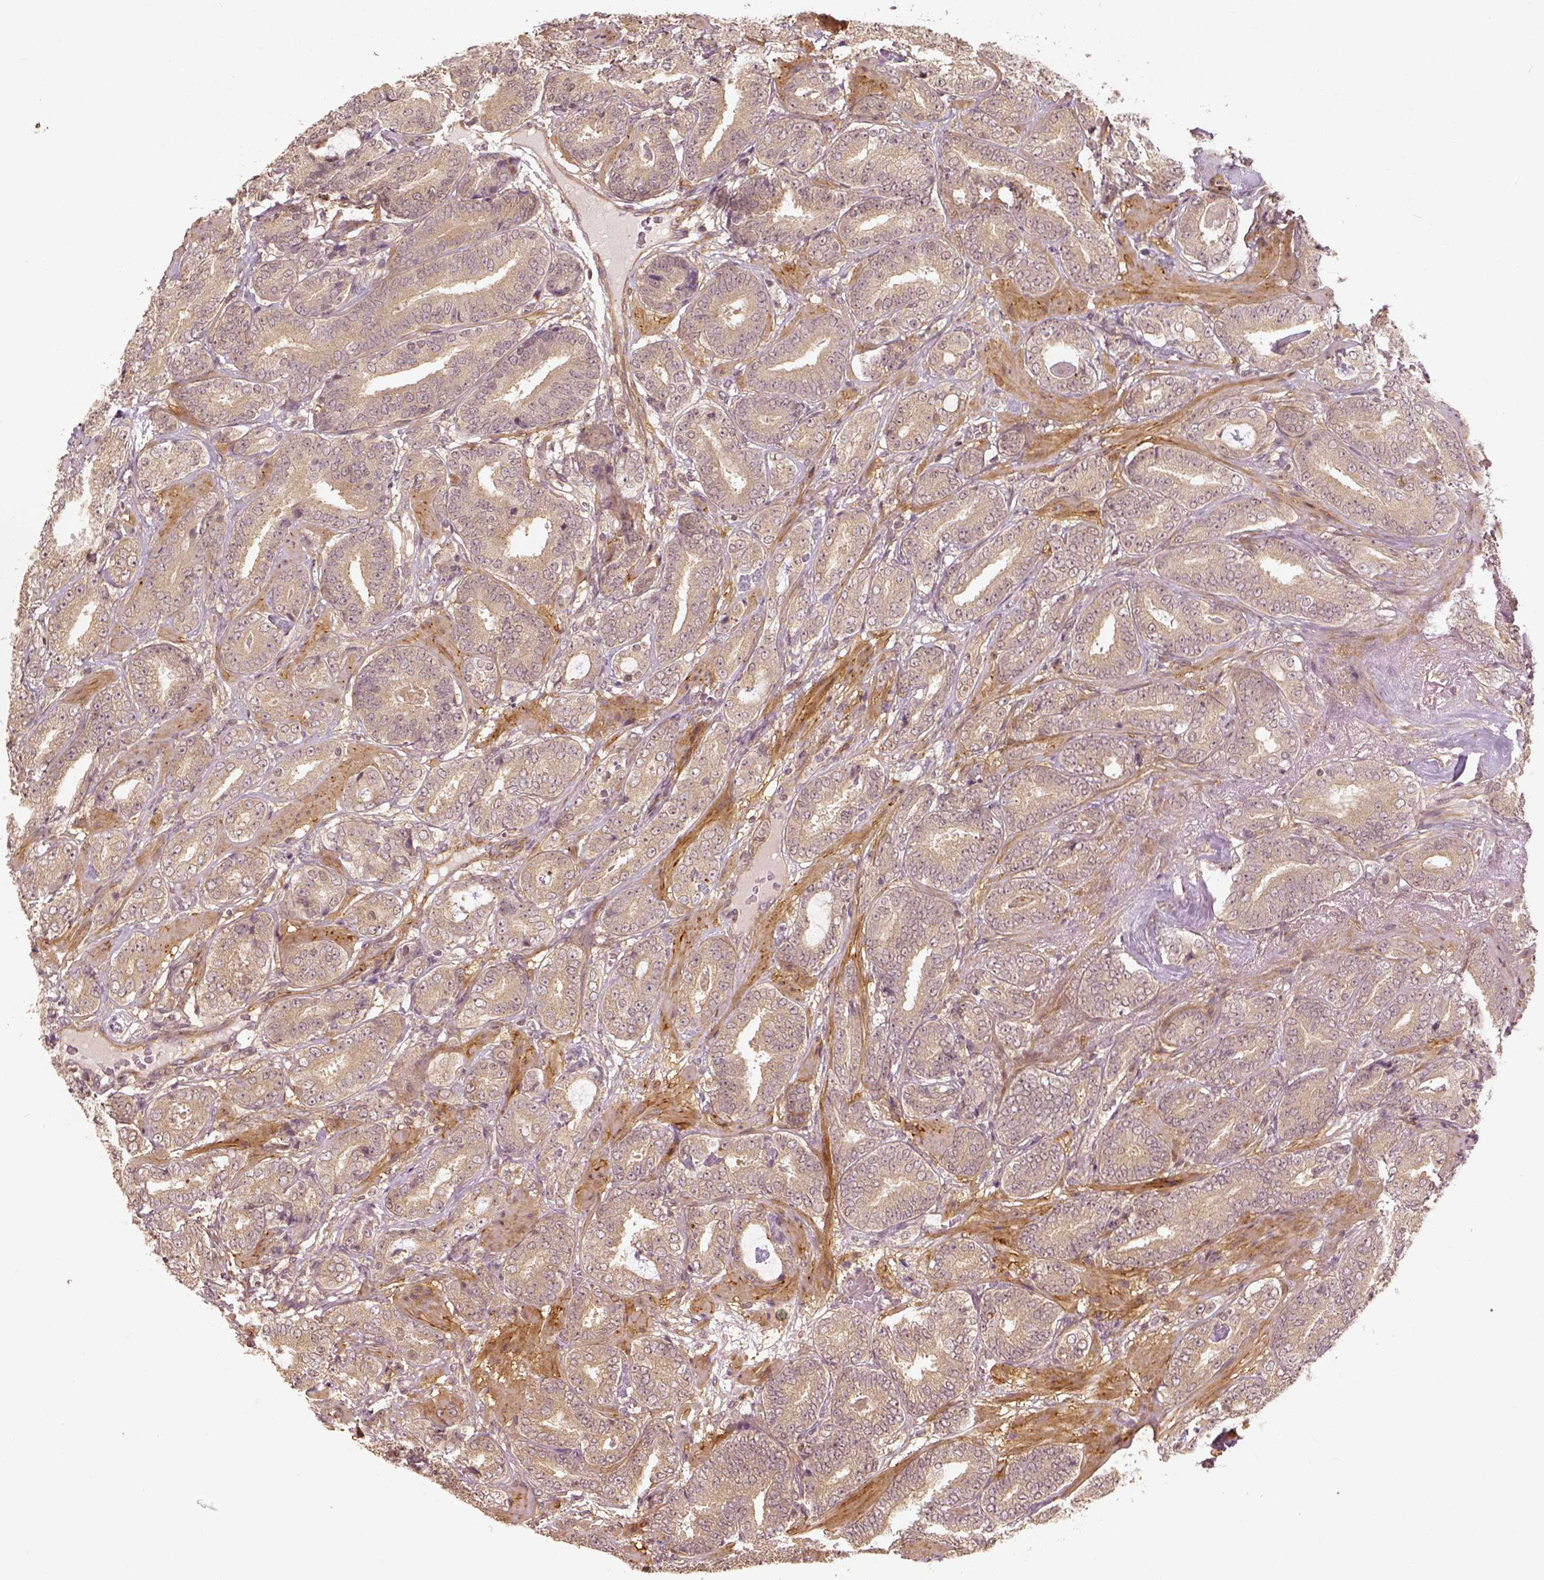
{"staining": {"intensity": "weak", "quantity": ">75%", "location": "cytoplasmic/membranous"}, "tissue": "prostate cancer", "cell_type": "Tumor cells", "image_type": "cancer", "snomed": [{"axis": "morphology", "description": "Adenocarcinoma, Low grade"}, {"axis": "topography", "description": "Prostate"}], "caption": "Prostate cancer tissue exhibits weak cytoplasmic/membranous staining in approximately >75% of tumor cells (DAB (3,3'-diaminobenzidine) IHC, brown staining for protein, blue staining for nuclei).", "gene": "VEGFA", "patient": {"sex": "male", "age": 60}}